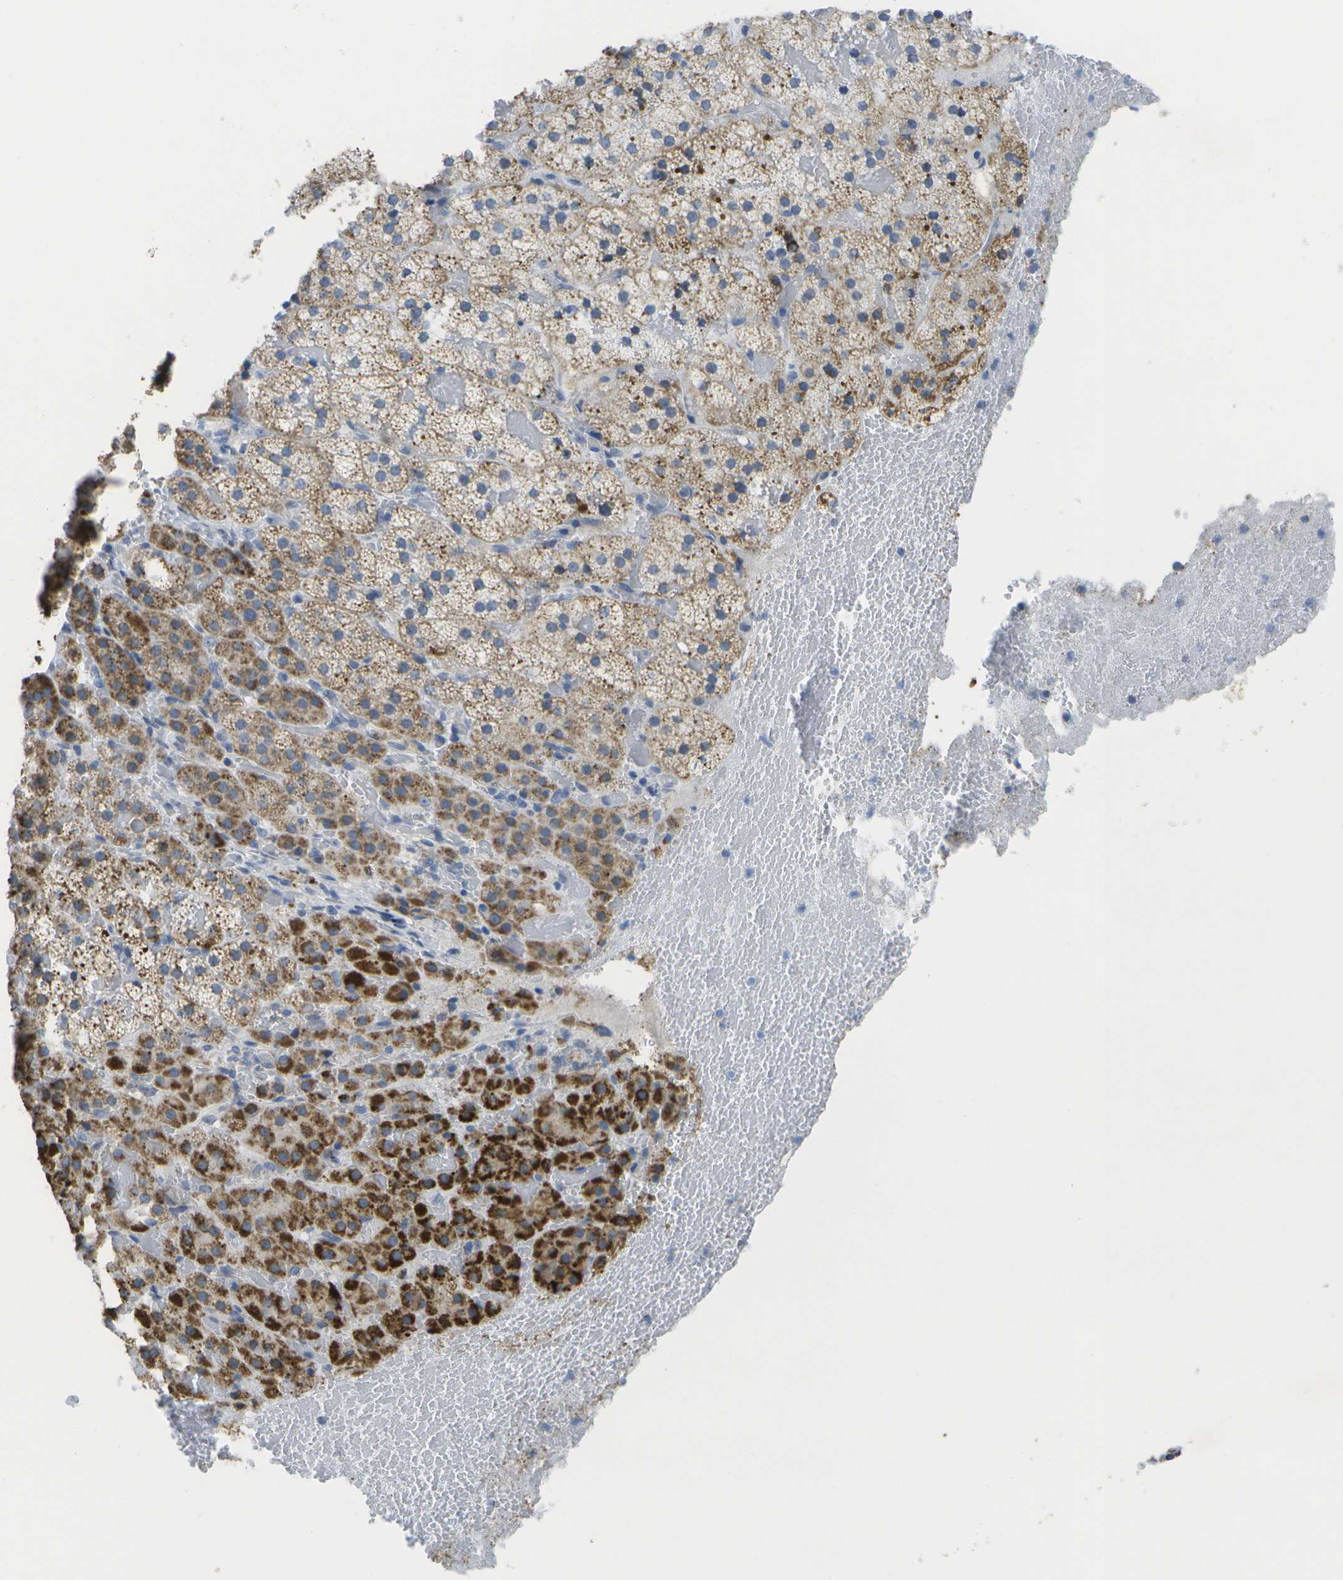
{"staining": {"intensity": "moderate", "quantity": ">75%", "location": "cytoplasmic/membranous"}, "tissue": "adrenal gland", "cell_type": "Glandular cells", "image_type": "normal", "snomed": [{"axis": "morphology", "description": "Normal tissue, NOS"}, {"axis": "topography", "description": "Adrenal gland"}], "caption": "The image shows staining of unremarkable adrenal gland, revealing moderate cytoplasmic/membranous protein expression (brown color) within glandular cells.", "gene": "TMEM223", "patient": {"sex": "female", "age": 59}}